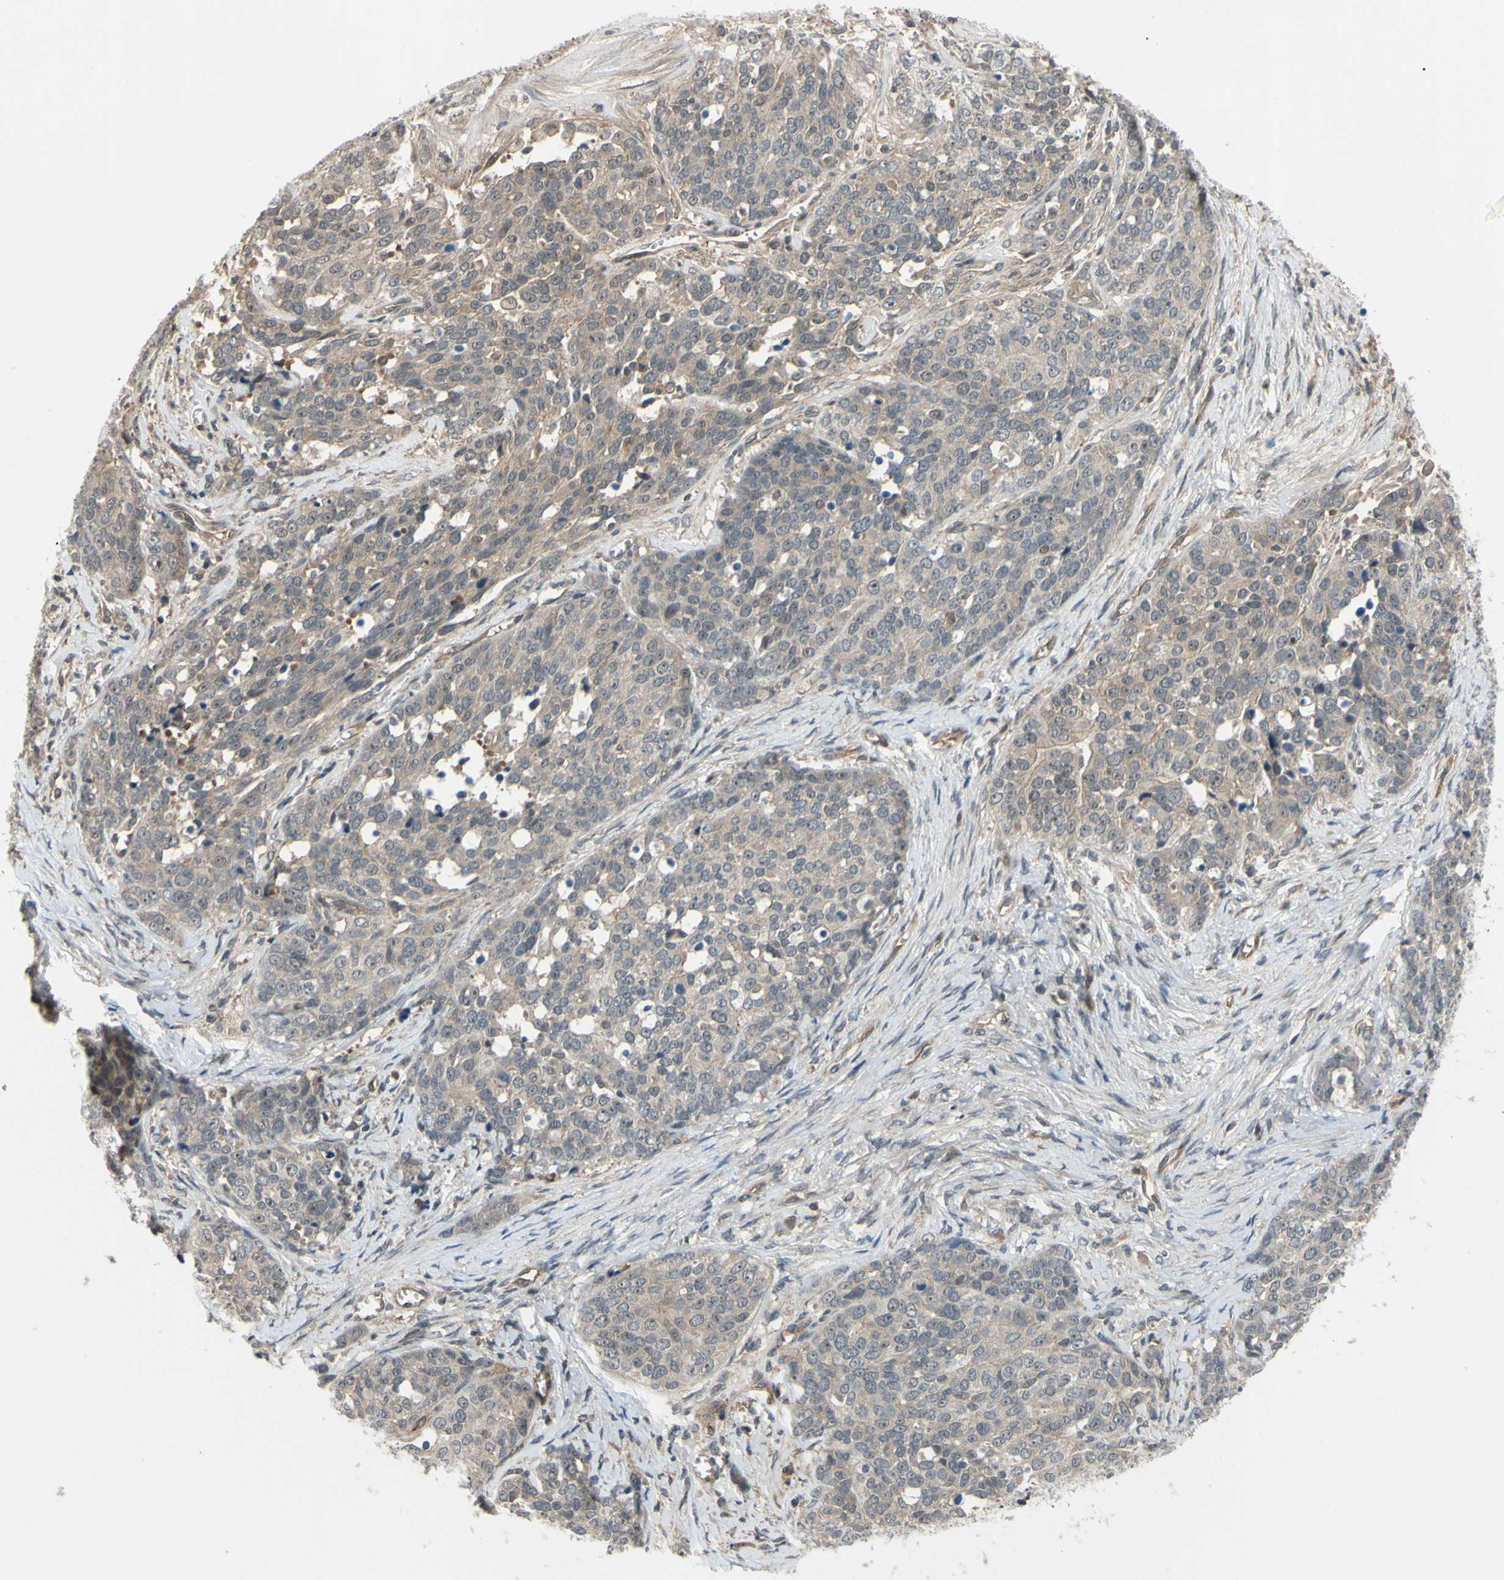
{"staining": {"intensity": "moderate", "quantity": ">75%", "location": "cytoplasmic/membranous,nuclear"}, "tissue": "ovarian cancer", "cell_type": "Tumor cells", "image_type": "cancer", "snomed": [{"axis": "morphology", "description": "Cystadenocarcinoma, serous, NOS"}, {"axis": "topography", "description": "Ovary"}], "caption": "This histopathology image demonstrates immunohistochemistry (IHC) staining of human ovarian cancer, with medium moderate cytoplasmic/membranous and nuclear staining in approximately >75% of tumor cells.", "gene": "COMMD9", "patient": {"sex": "female", "age": 44}}